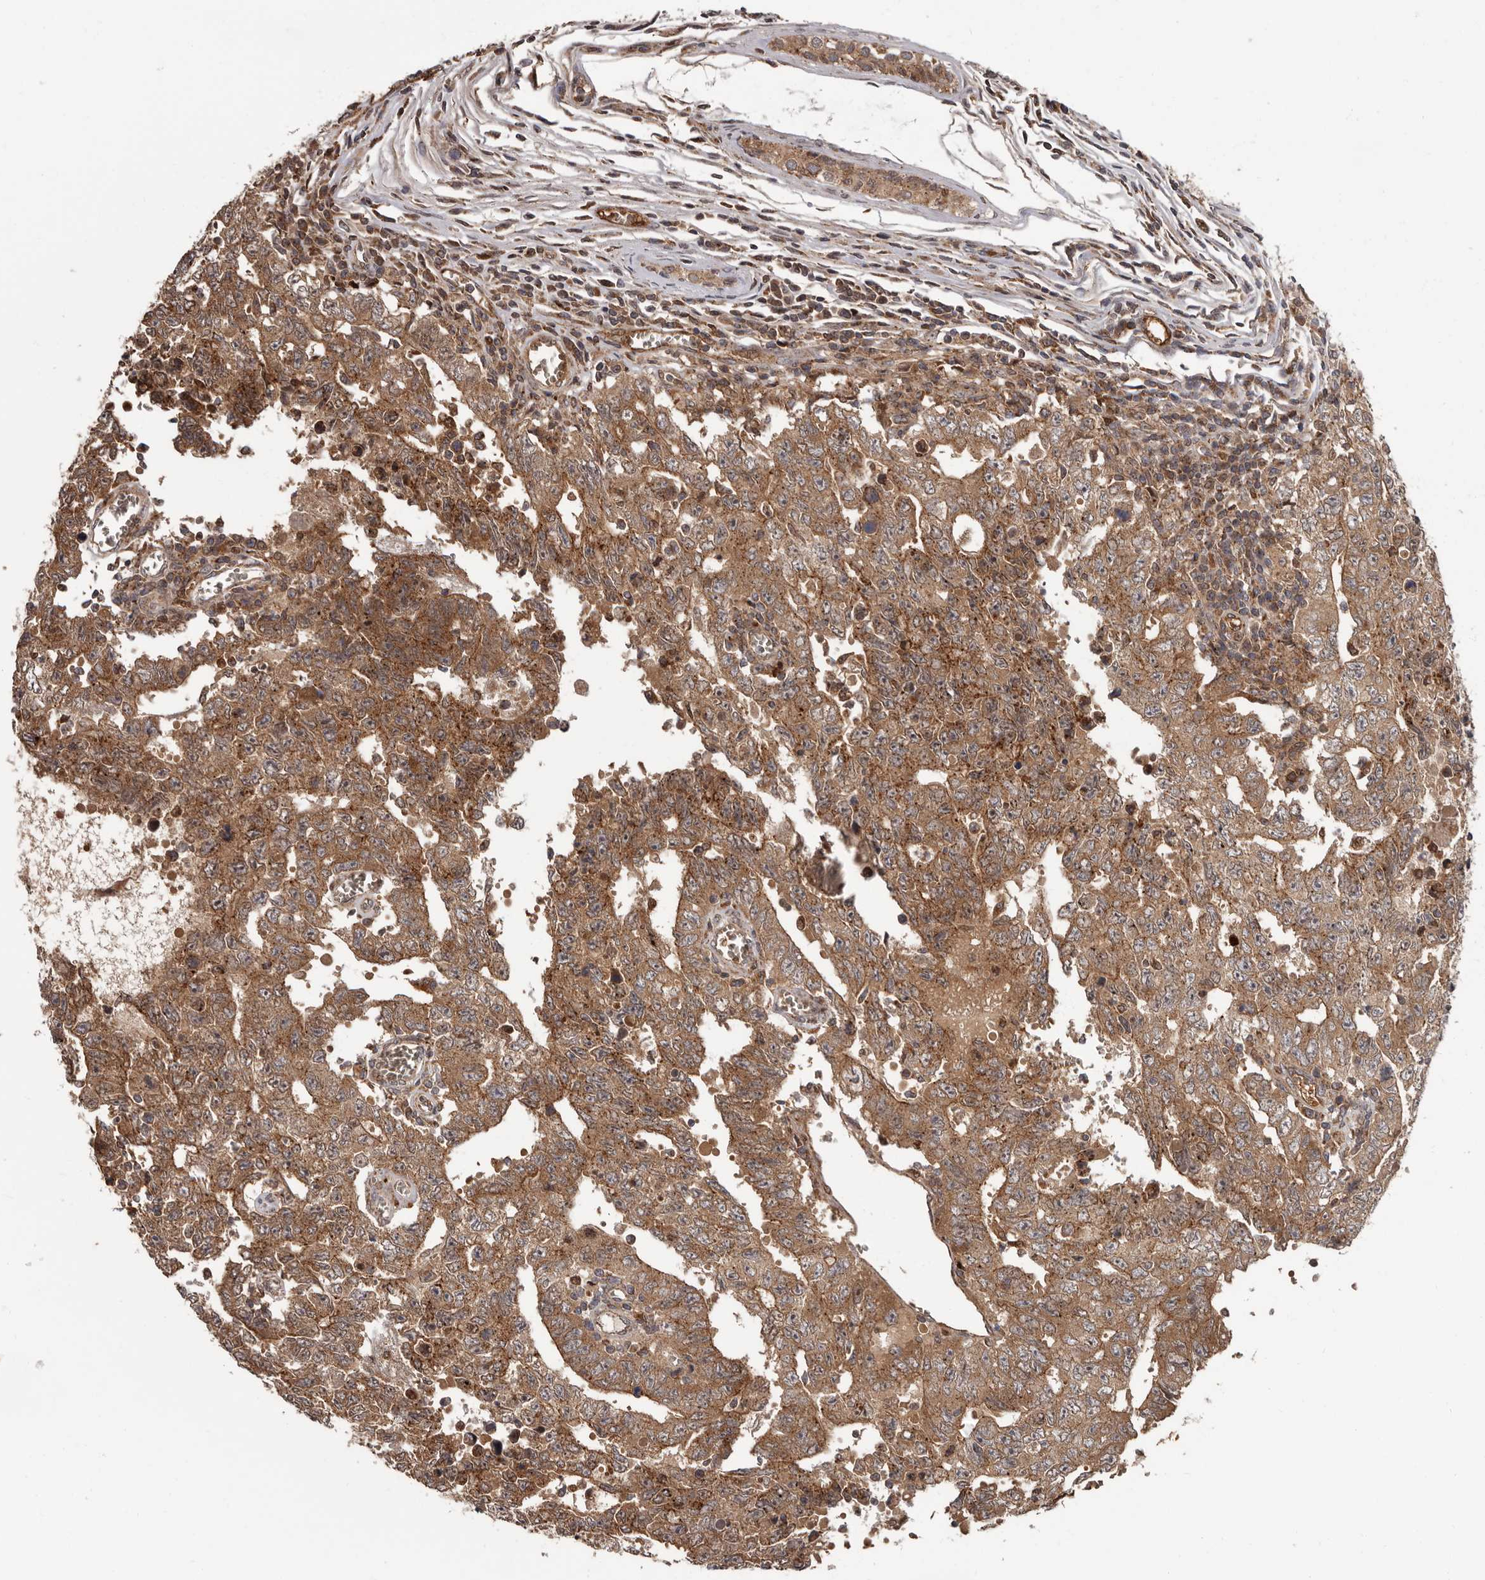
{"staining": {"intensity": "moderate", "quantity": ">75%", "location": "cytoplasmic/membranous"}, "tissue": "testis cancer", "cell_type": "Tumor cells", "image_type": "cancer", "snomed": [{"axis": "morphology", "description": "Carcinoma, Embryonal, NOS"}, {"axis": "topography", "description": "Testis"}], "caption": "A brown stain labels moderate cytoplasmic/membranous staining of a protein in human testis cancer (embryonal carcinoma) tumor cells.", "gene": "FGFR4", "patient": {"sex": "male", "age": 26}}